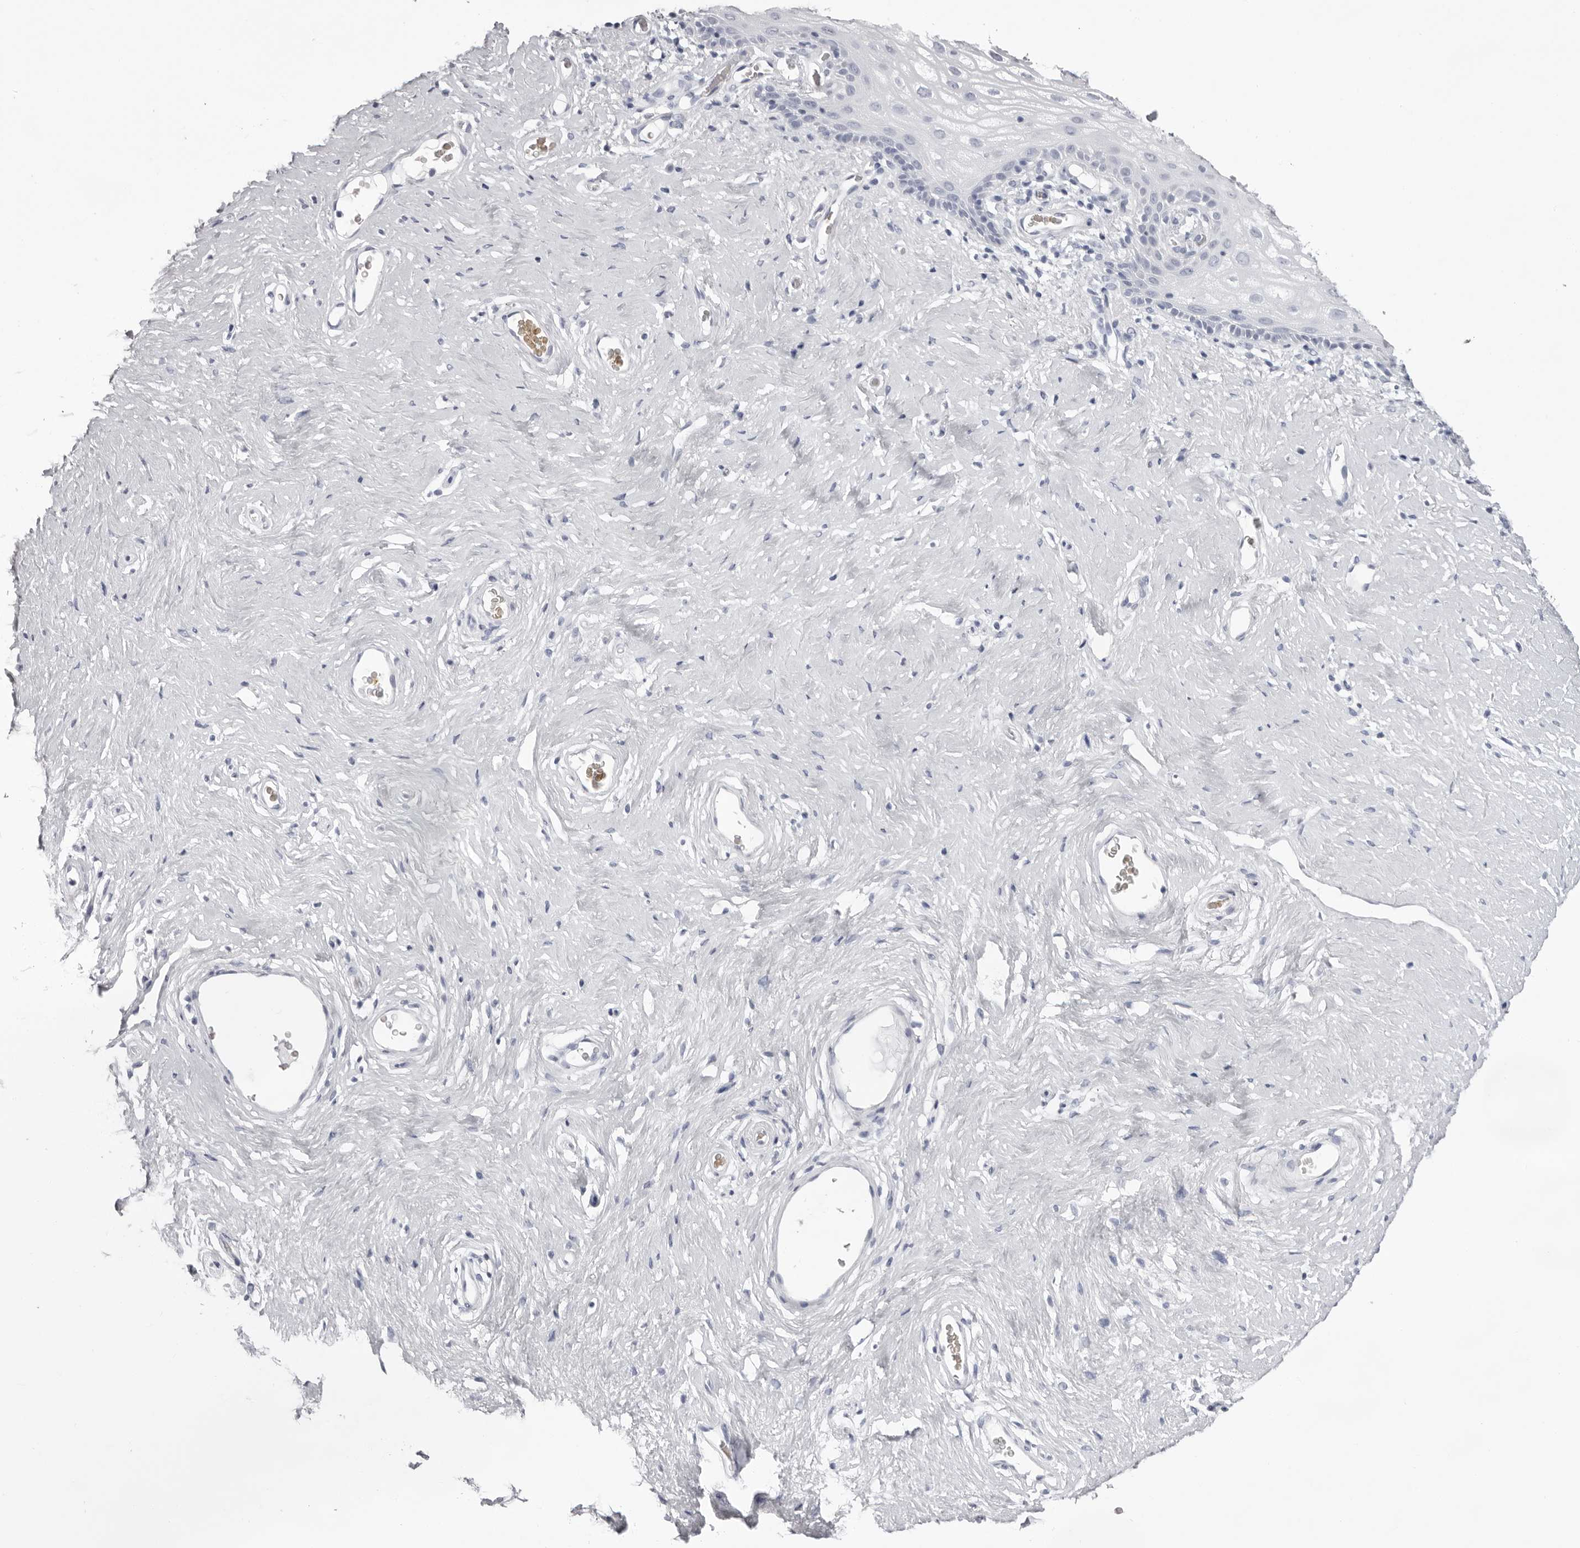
{"staining": {"intensity": "negative", "quantity": "none", "location": "none"}, "tissue": "vagina", "cell_type": "Squamous epithelial cells", "image_type": "normal", "snomed": [{"axis": "morphology", "description": "Normal tissue, NOS"}, {"axis": "morphology", "description": "Adenocarcinoma, NOS"}, {"axis": "topography", "description": "Rectum"}, {"axis": "topography", "description": "Vagina"}], "caption": "A histopathology image of vagina stained for a protein exhibits no brown staining in squamous epithelial cells.", "gene": "SPTA1", "patient": {"sex": "female", "age": 71}}